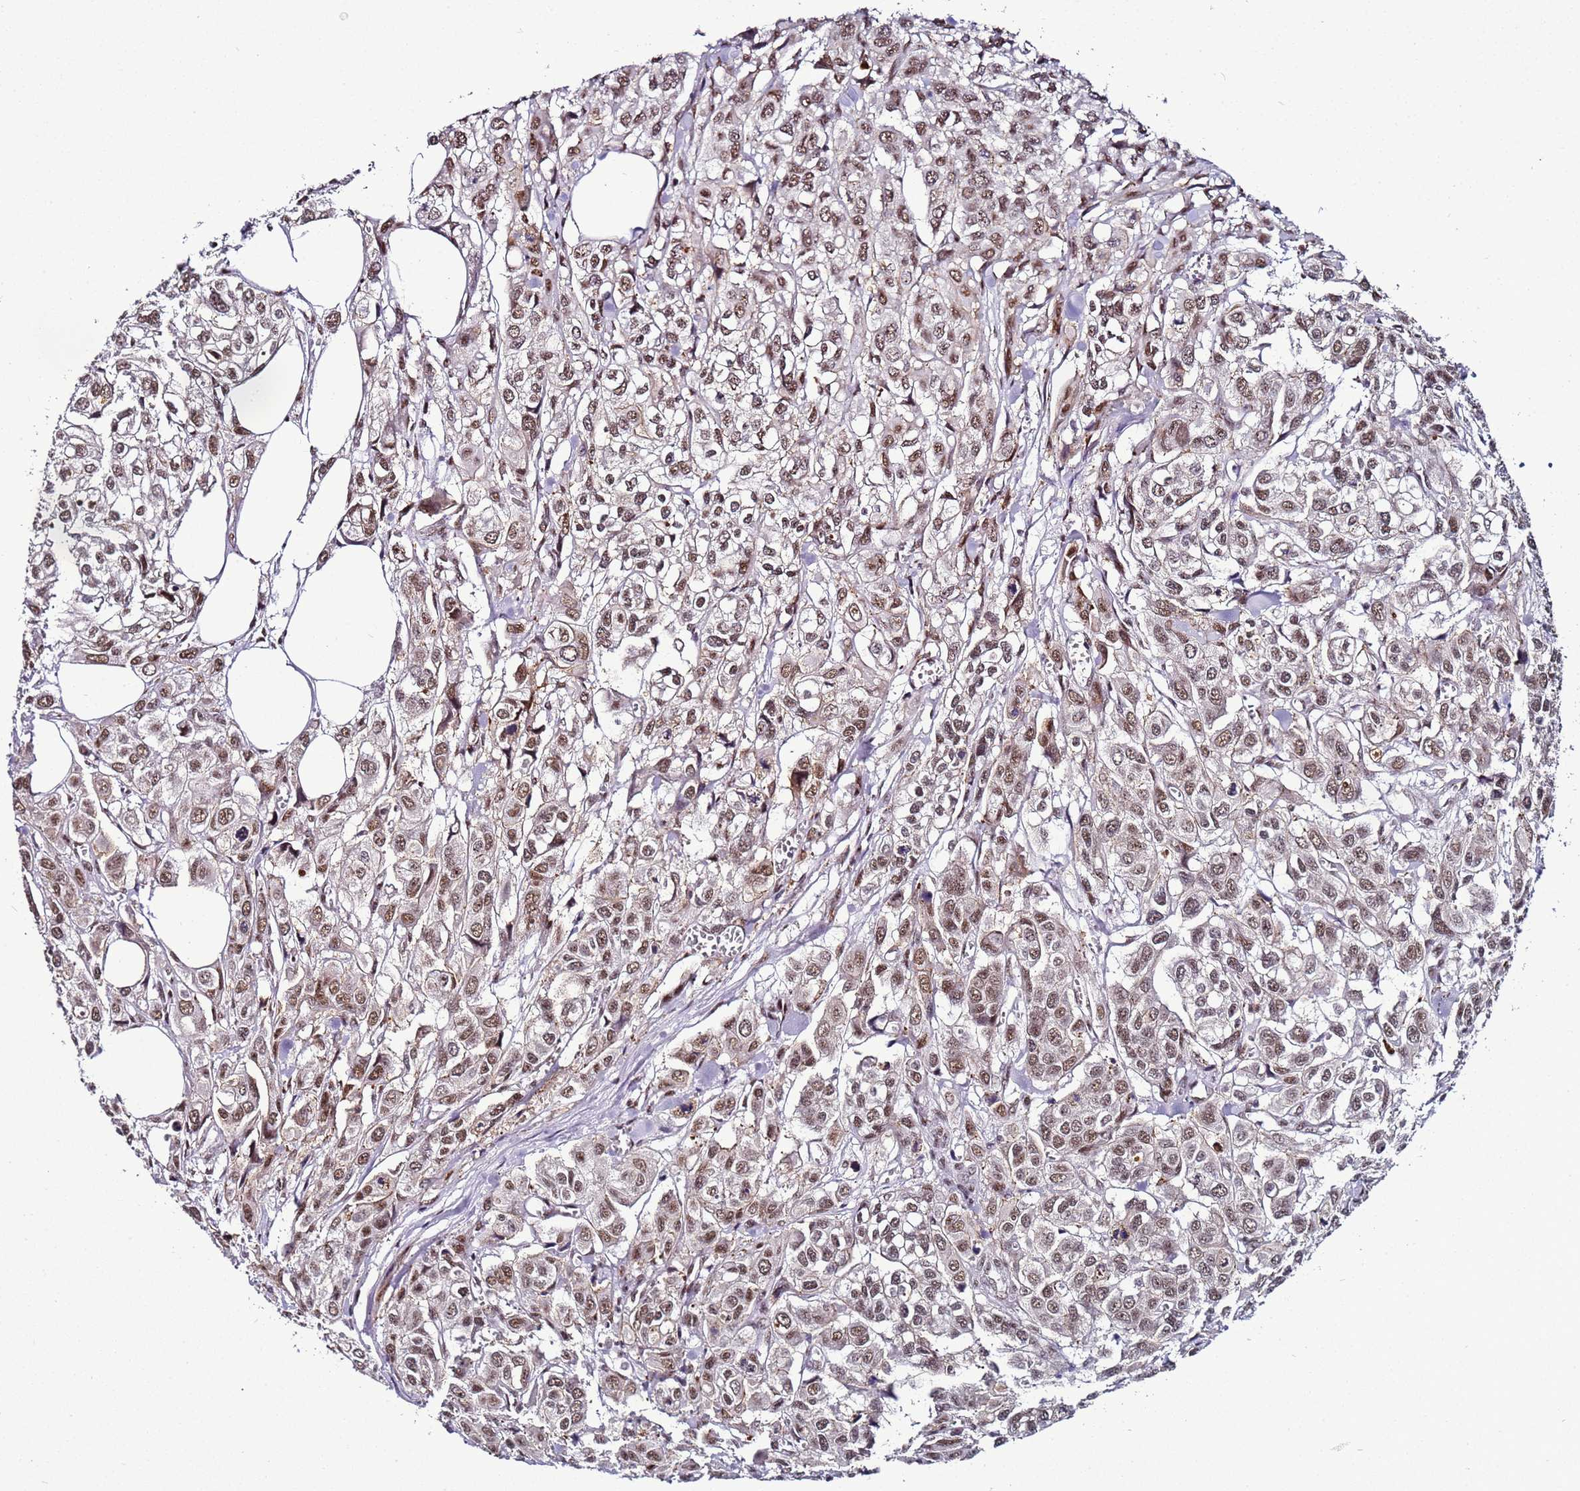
{"staining": {"intensity": "moderate", "quantity": ">75%", "location": "nuclear"}, "tissue": "urothelial cancer", "cell_type": "Tumor cells", "image_type": "cancer", "snomed": [{"axis": "morphology", "description": "Urothelial carcinoma, High grade"}, {"axis": "topography", "description": "Urinary bladder"}], "caption": "Immunohistochemistry (IHC) of urothelial carcinoma (high-grade) shows medium levels of moderate nuclear expression in about >75% of tumor cells.", "gene": "PSMA7", "patient": {"sex": "male", "age": 67}}